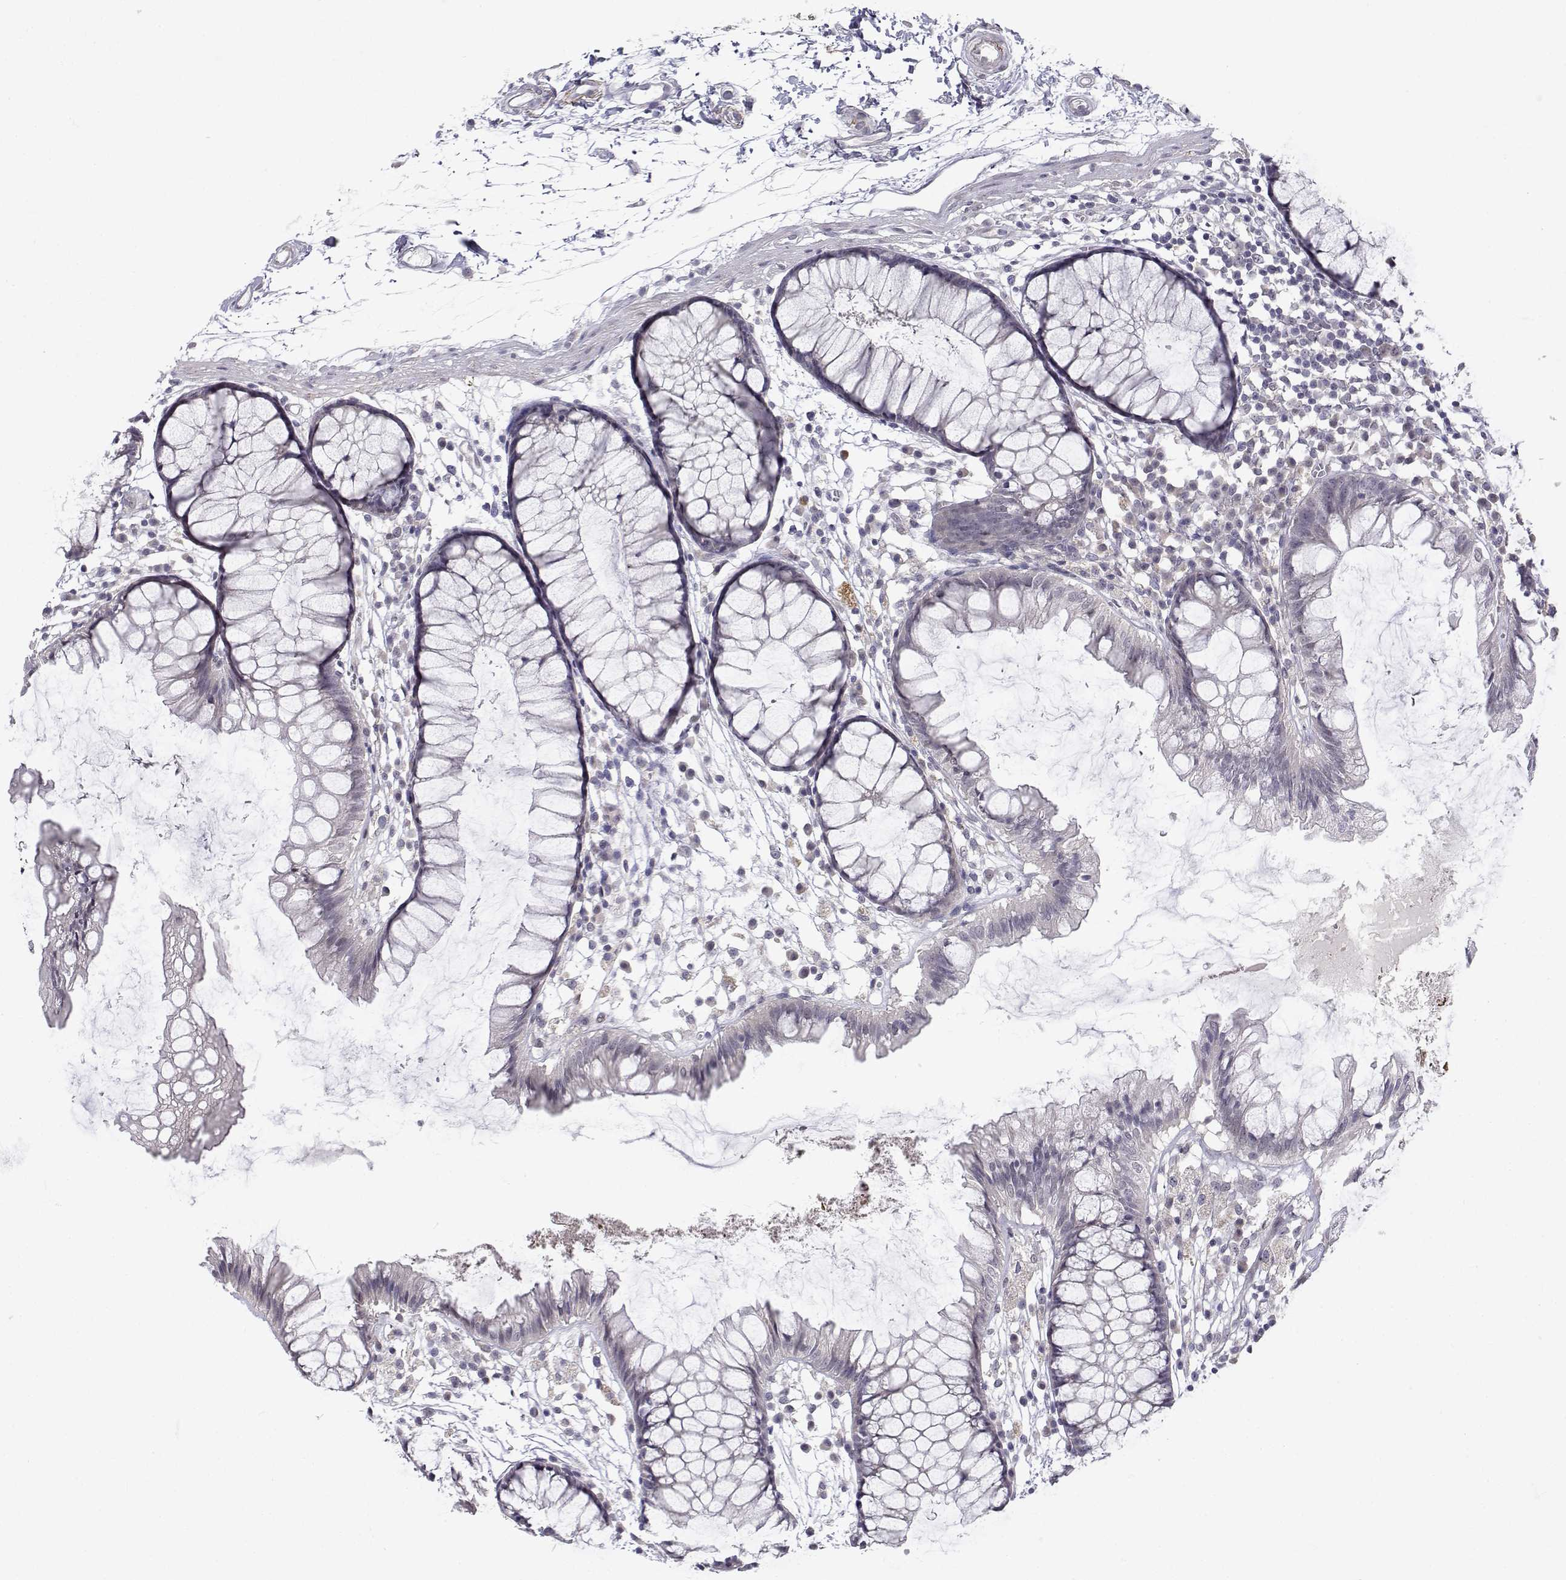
{"staining": {"intensity": "negative", "quantity": "none", "location": "none"}, "tissue": "colon", "cell_type": "Endothelial cells", "image_type": "normal", "snomed": [{"axis": "morphology", "description": "Normal tissue, NOS"}, {"axis": "morphology", "description": "Adenocarcinoma, NOS"}, {"axis": "topography", "description": "Colon"}], "caption": "IHC of normal human colon displays no staining in endothelial cells. (Stains: DAB (3,3'-diaminobenzidine) immunohistochemistry with hematoxylin counter stain, Microscopy: brightfield microscopy at high magnification).", "gene": "SLC6A3", "patient": {"sex": "male", "age": 65}}